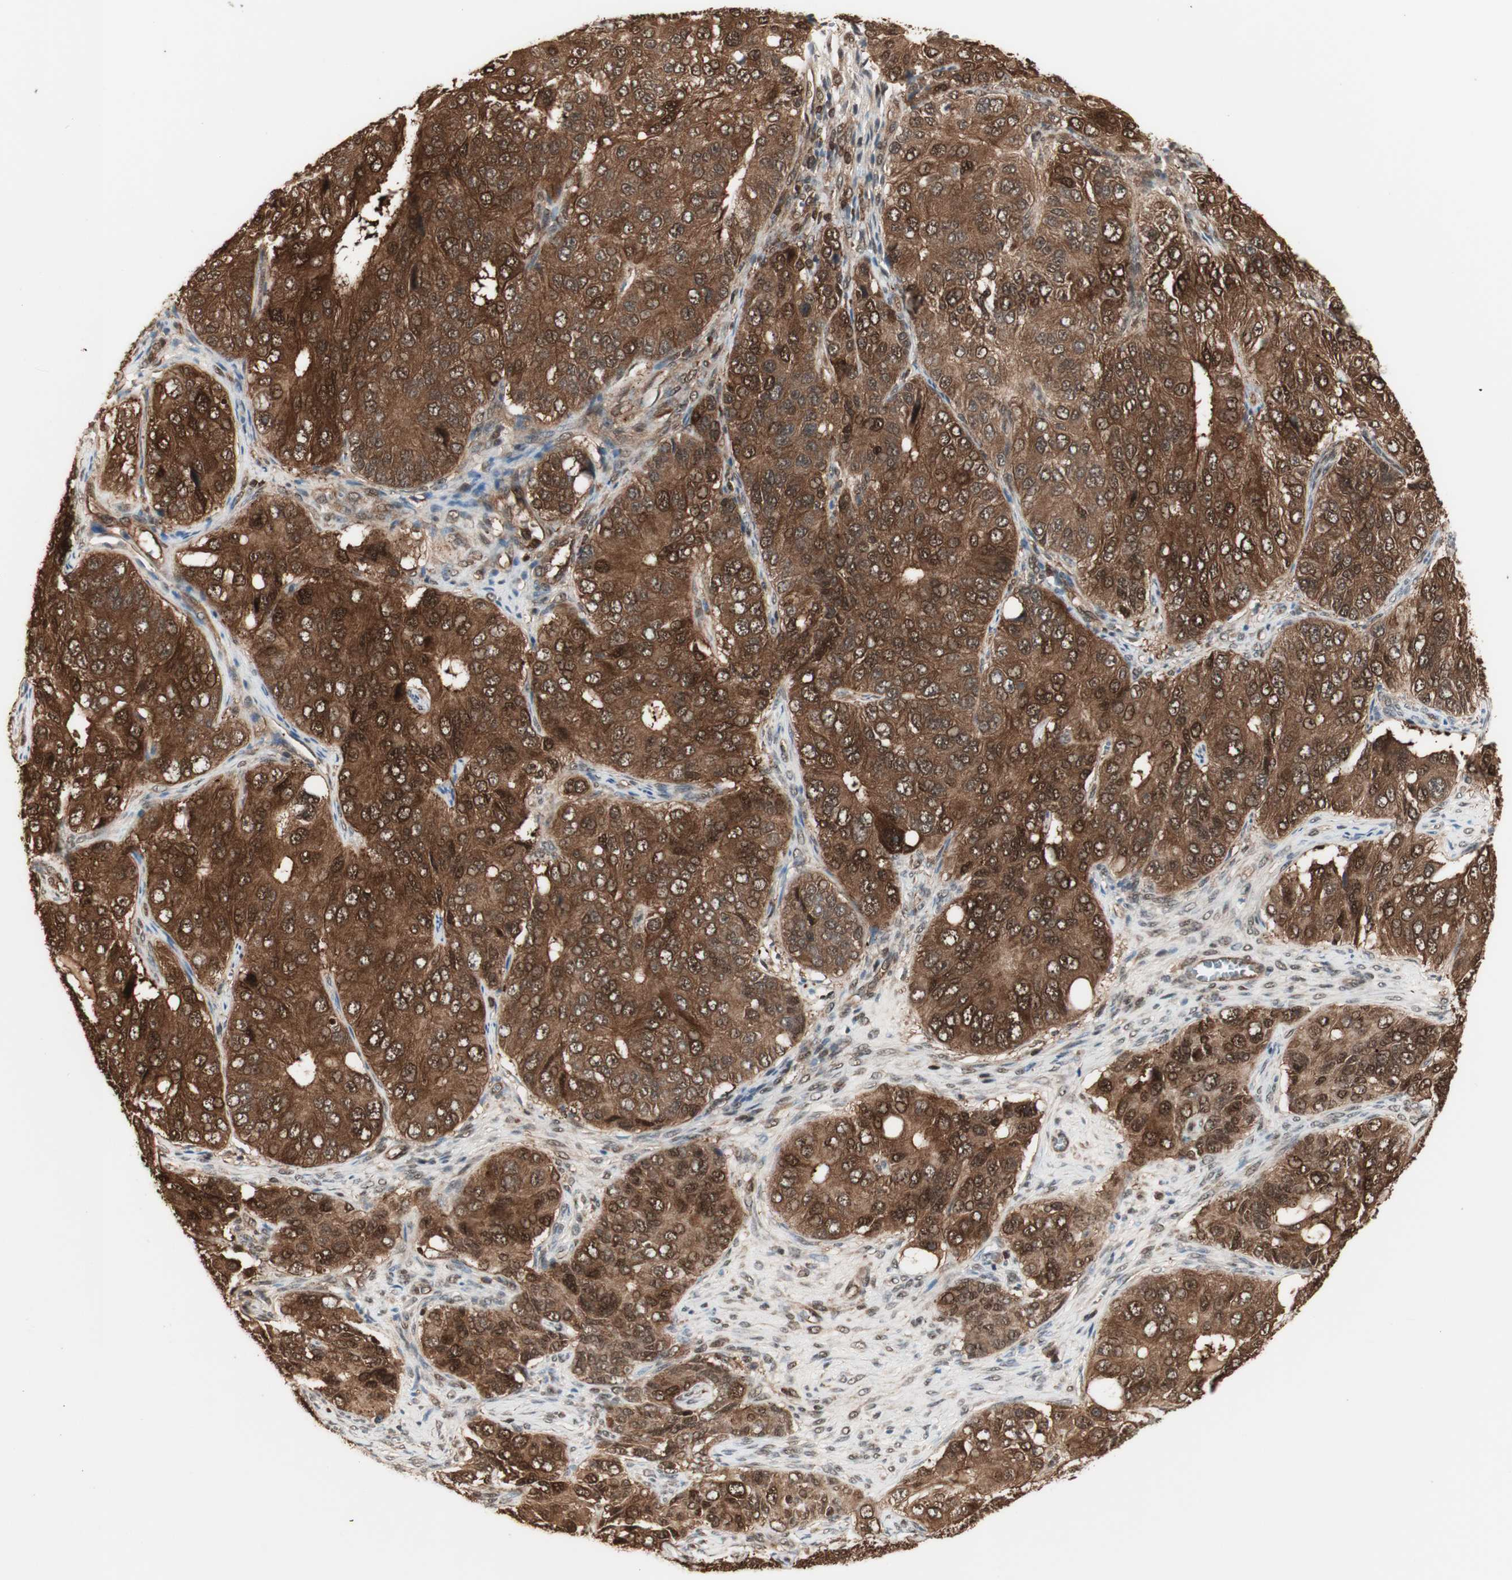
{"staining": {"intensity": "moderate", "quantity": ">75%", "location": "cytoplasmic/membranous,nuclear"}, "tissue": "ovarian cancer", "cell_type": "Tumor cells", "image_type": "cancer", "snomed": [{"axis": "morphology", "description": "Carcinoma, endometroid"}, {"axis": "topography", "description": "Ovary"}], "caption": "This is an image of immunohistochemistry (IHC) staining of ovarian cancer, which shows moderate positivity in the cytoplasmic/membranous and nuclear of tumor cells.", "gene": "YWHAB", "patient": {"sex": "female", "age": 51}}